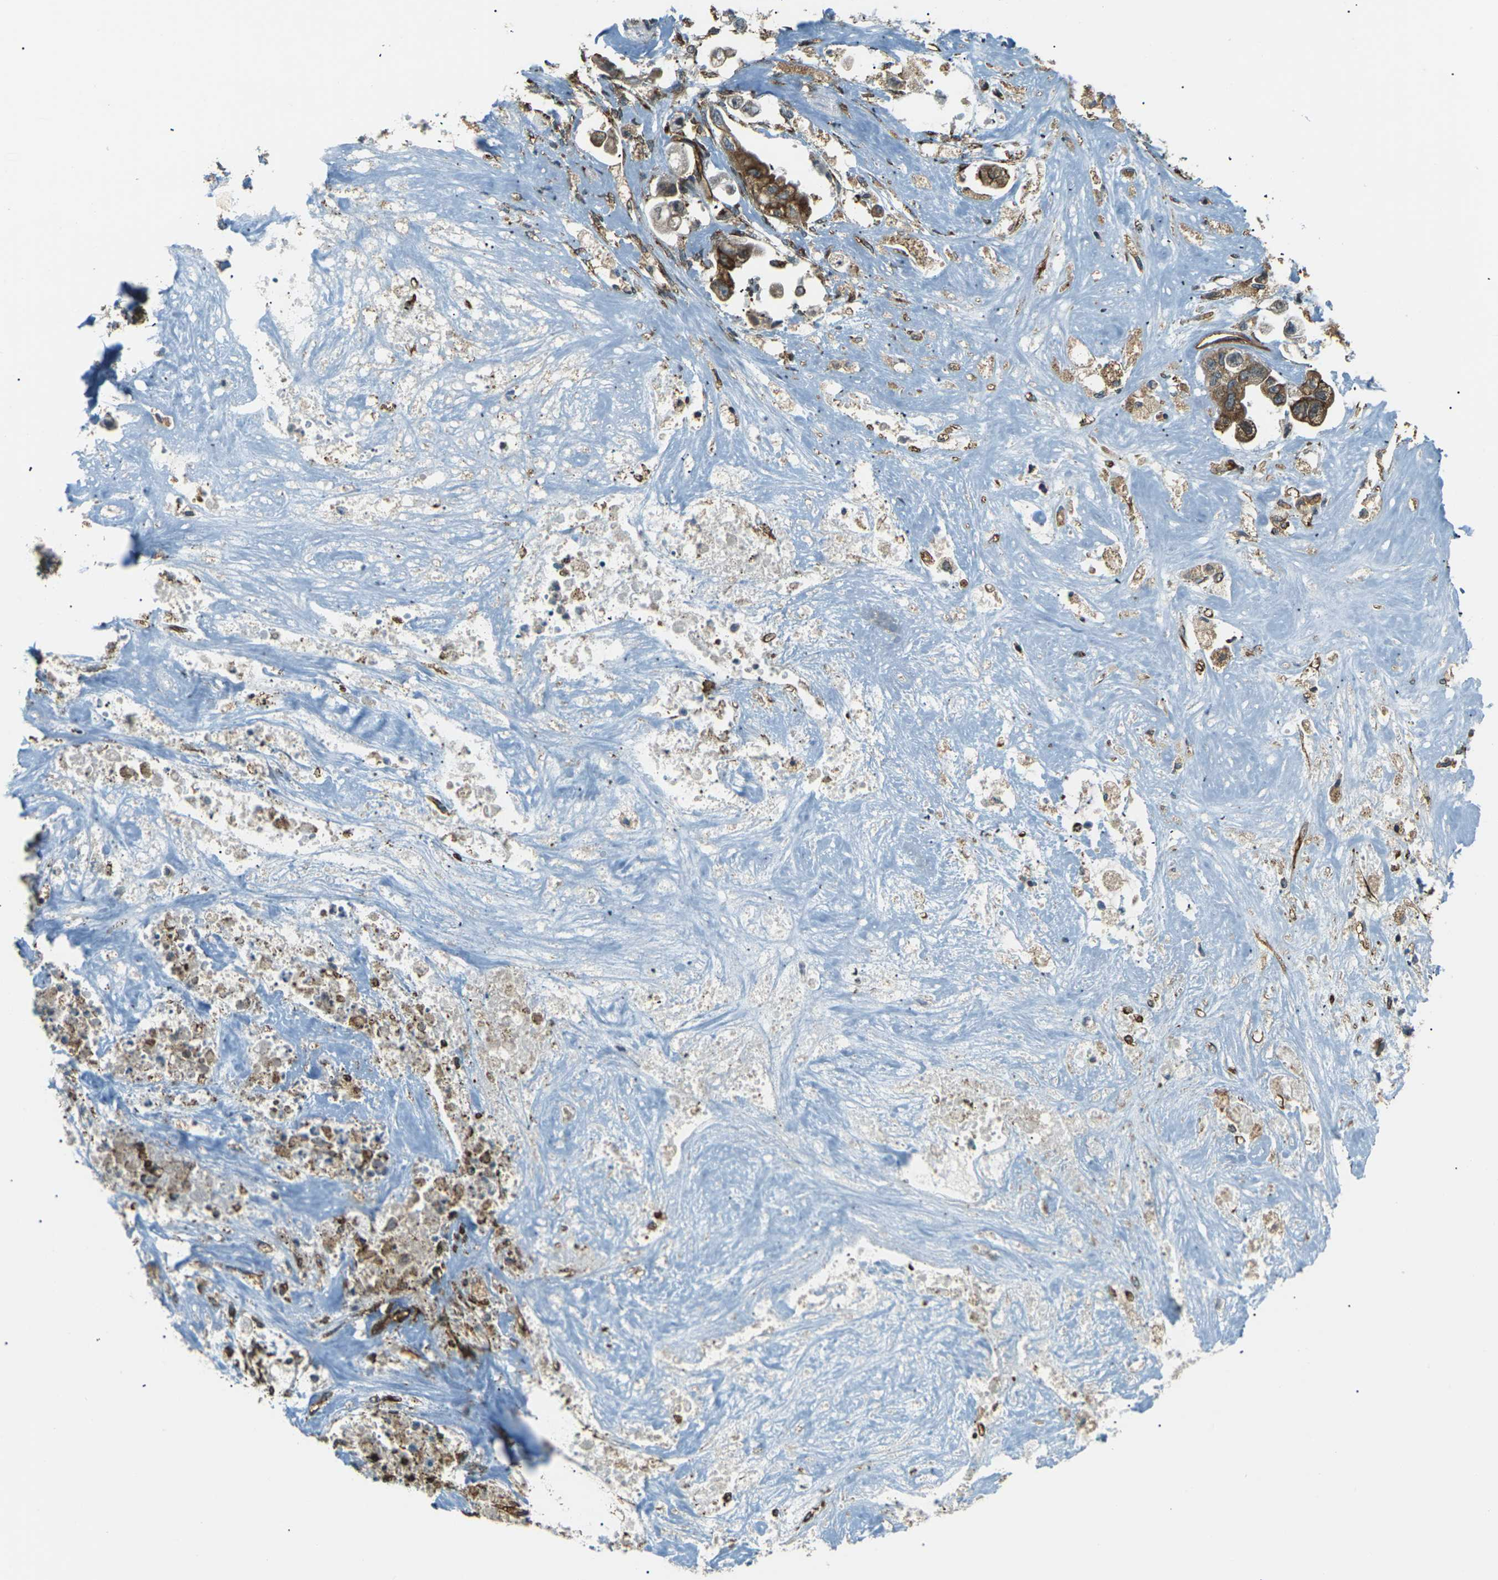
{"staining": {"intensity": "moderate", "quantity": "<25%", "location": "cytoplasmic/membranous"}, "tissue": "stomach cancer", "cell_type": "Tumor cells", "image_type": "cancer", "snomed": [{"axis": "morphology", "description": "Adenocarcinoma, NOS"}, {"axis": "topography", "description": "Stomach"}], "caption": "Moderate cytoplasmic/membranous protein positivity is appreciated in about <25% of tumor cells in stomach cancer. (brown staining indicates protein expression, while blue staining denotes nuclei).", "gene": "S1PR1", "patient": {"sex": "male", "age": 62}}